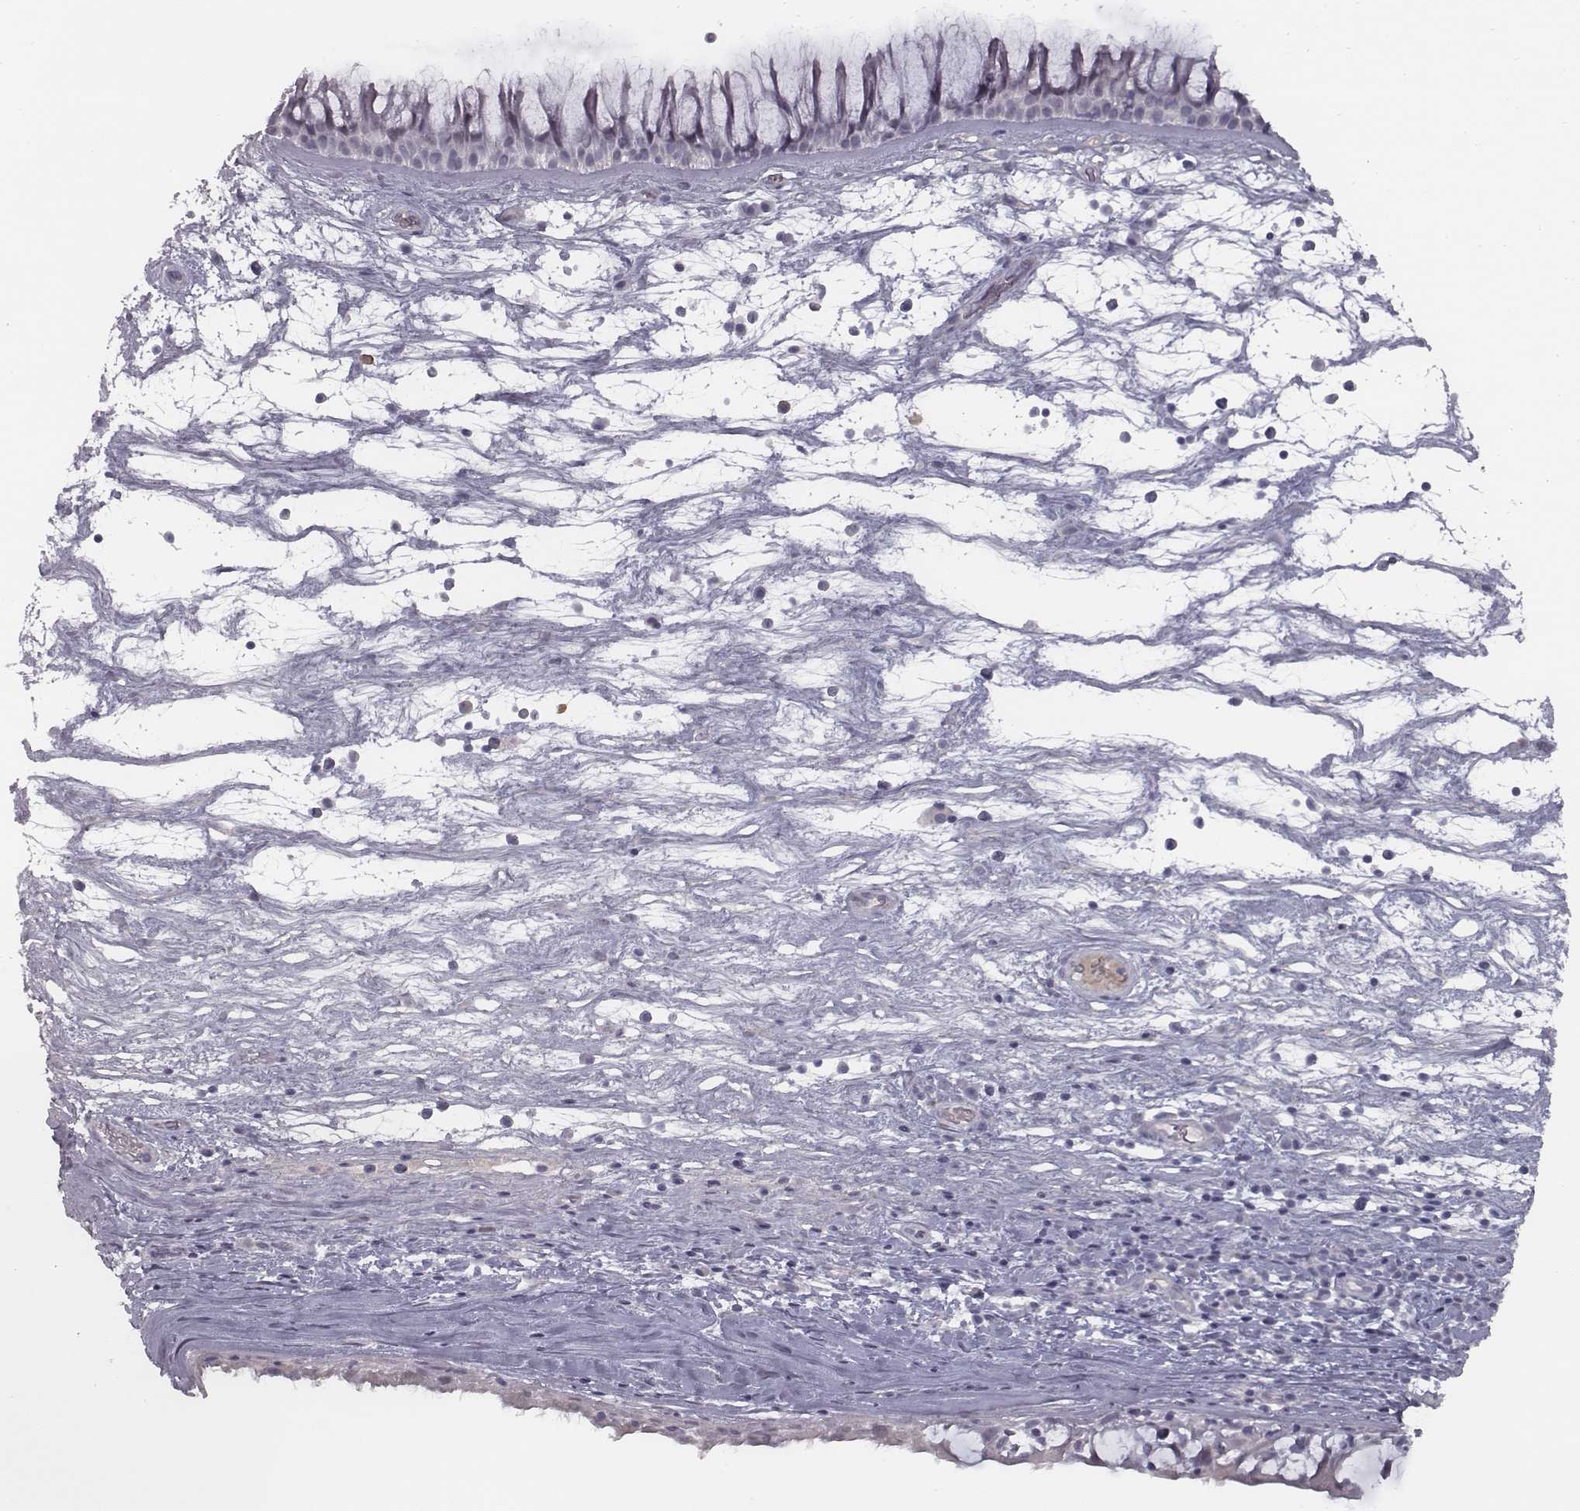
{"staining": {"intensity": "negative", "quantity": "none", "location": "none"}, "tissue": "nasopharynx", "cell_type": "Respiratory epithelial cells", "image_type": "normal", "snomed": [{"axis": "morphology", "description": "Normal tissue, NOS"}, {"axis": "topography", "description": "Nasopharynx"}], "caption": "IHC of normal human nasopharynx shows no staining in respiratory epithelial cells. (DAB (3,3'-diaminobenzidine) IHC, high magnification).", "gene": "SEPTIN14", "patient": {"sex": "male", "age": 74}}